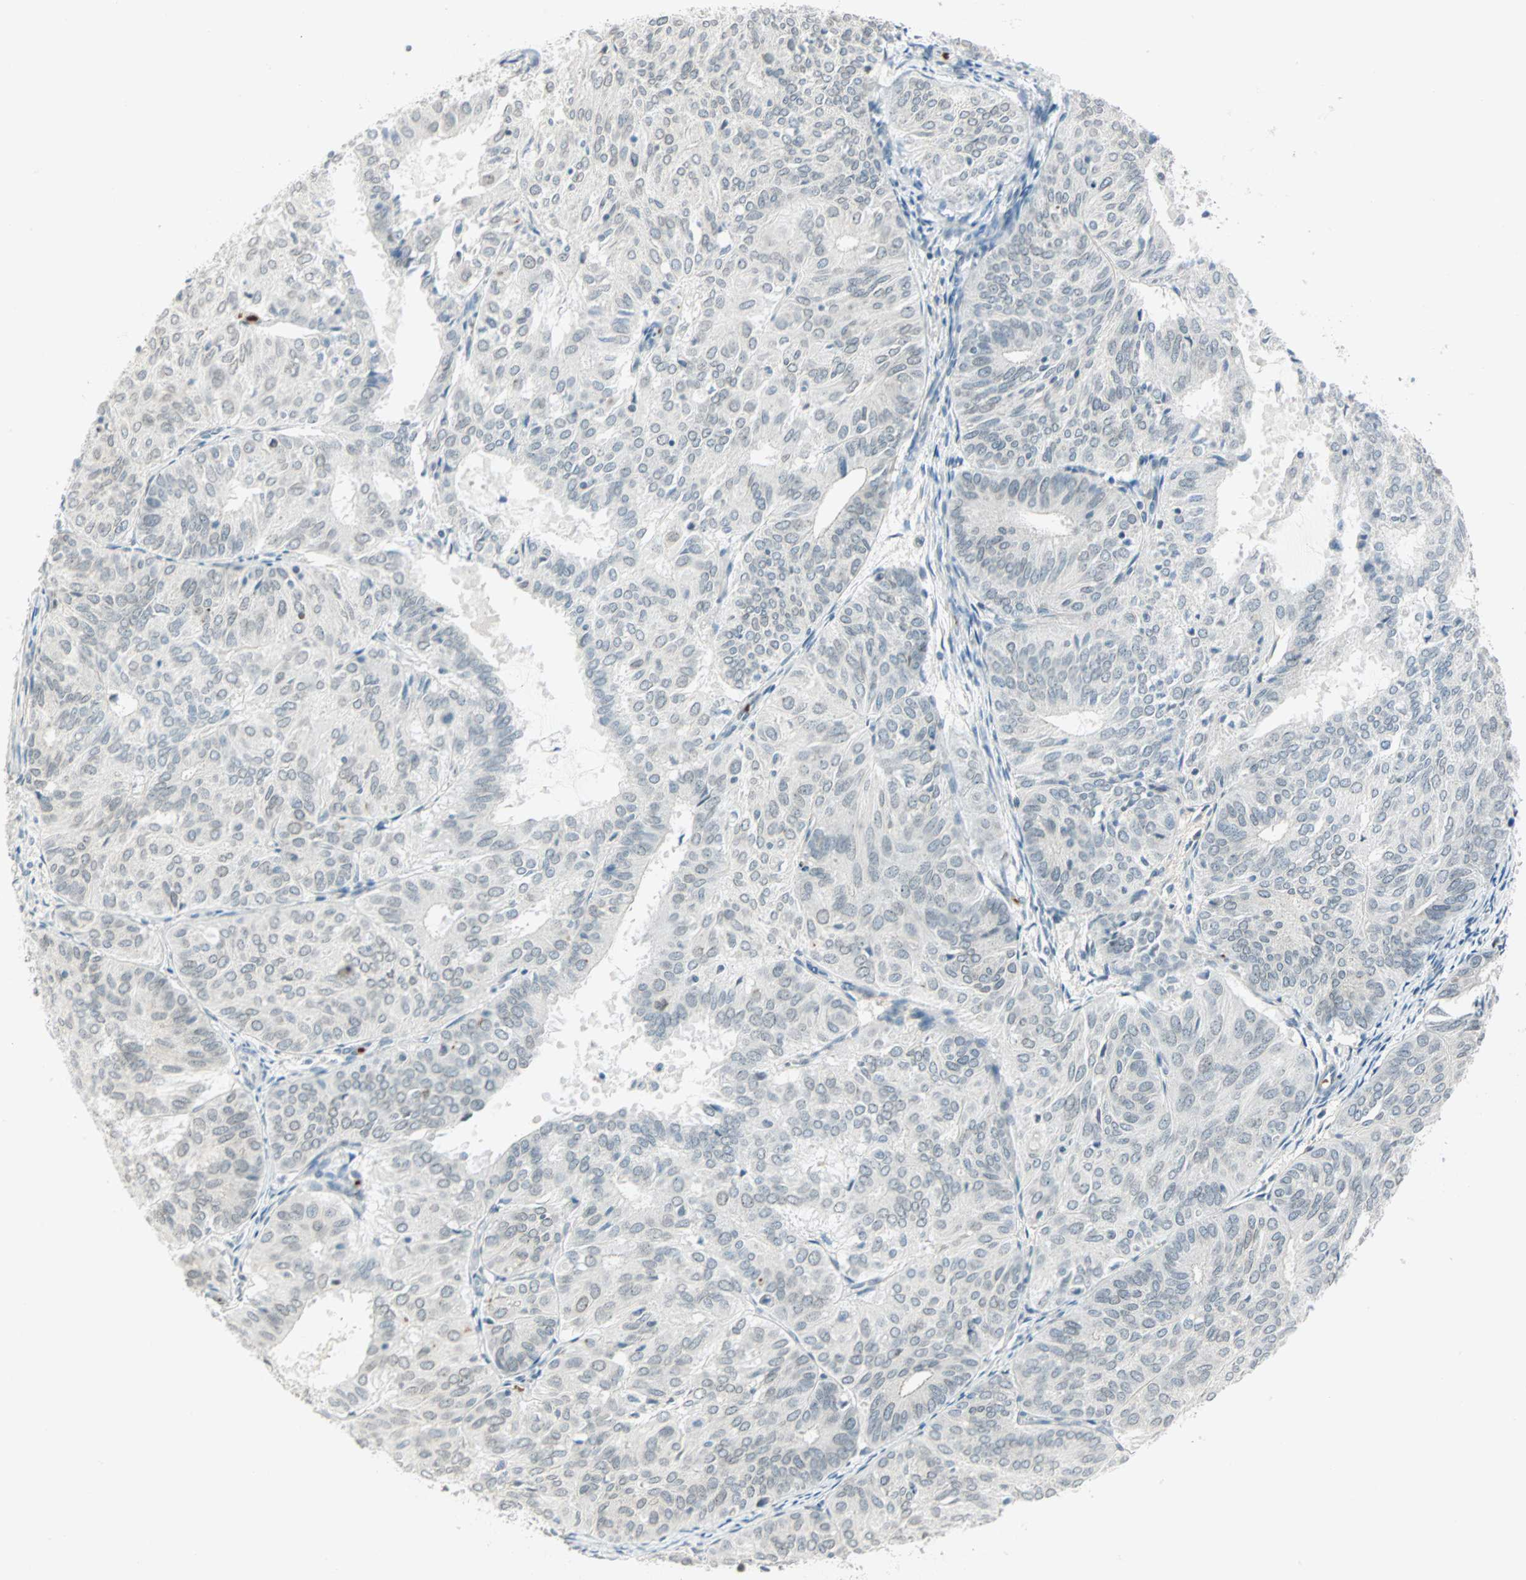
{"staining": {"intensity": "negative", "quantity": "none", "location": "none"}, "tissue": "endometrial cancer", "cell_type": "Tumor cells", "image_type": "cancer", "snomed": [{"axis": "morphology", "description": "Adenocarcinoma, NOS"}, {"axis": "topography", "description": "Uterus"}], "caption": "DAB immunohistochemical staining of human endometrial cancer shows no significant positivity in tumor cells.", "gene": "BCAN", "patient": {"sex": "female", "age": 60}}